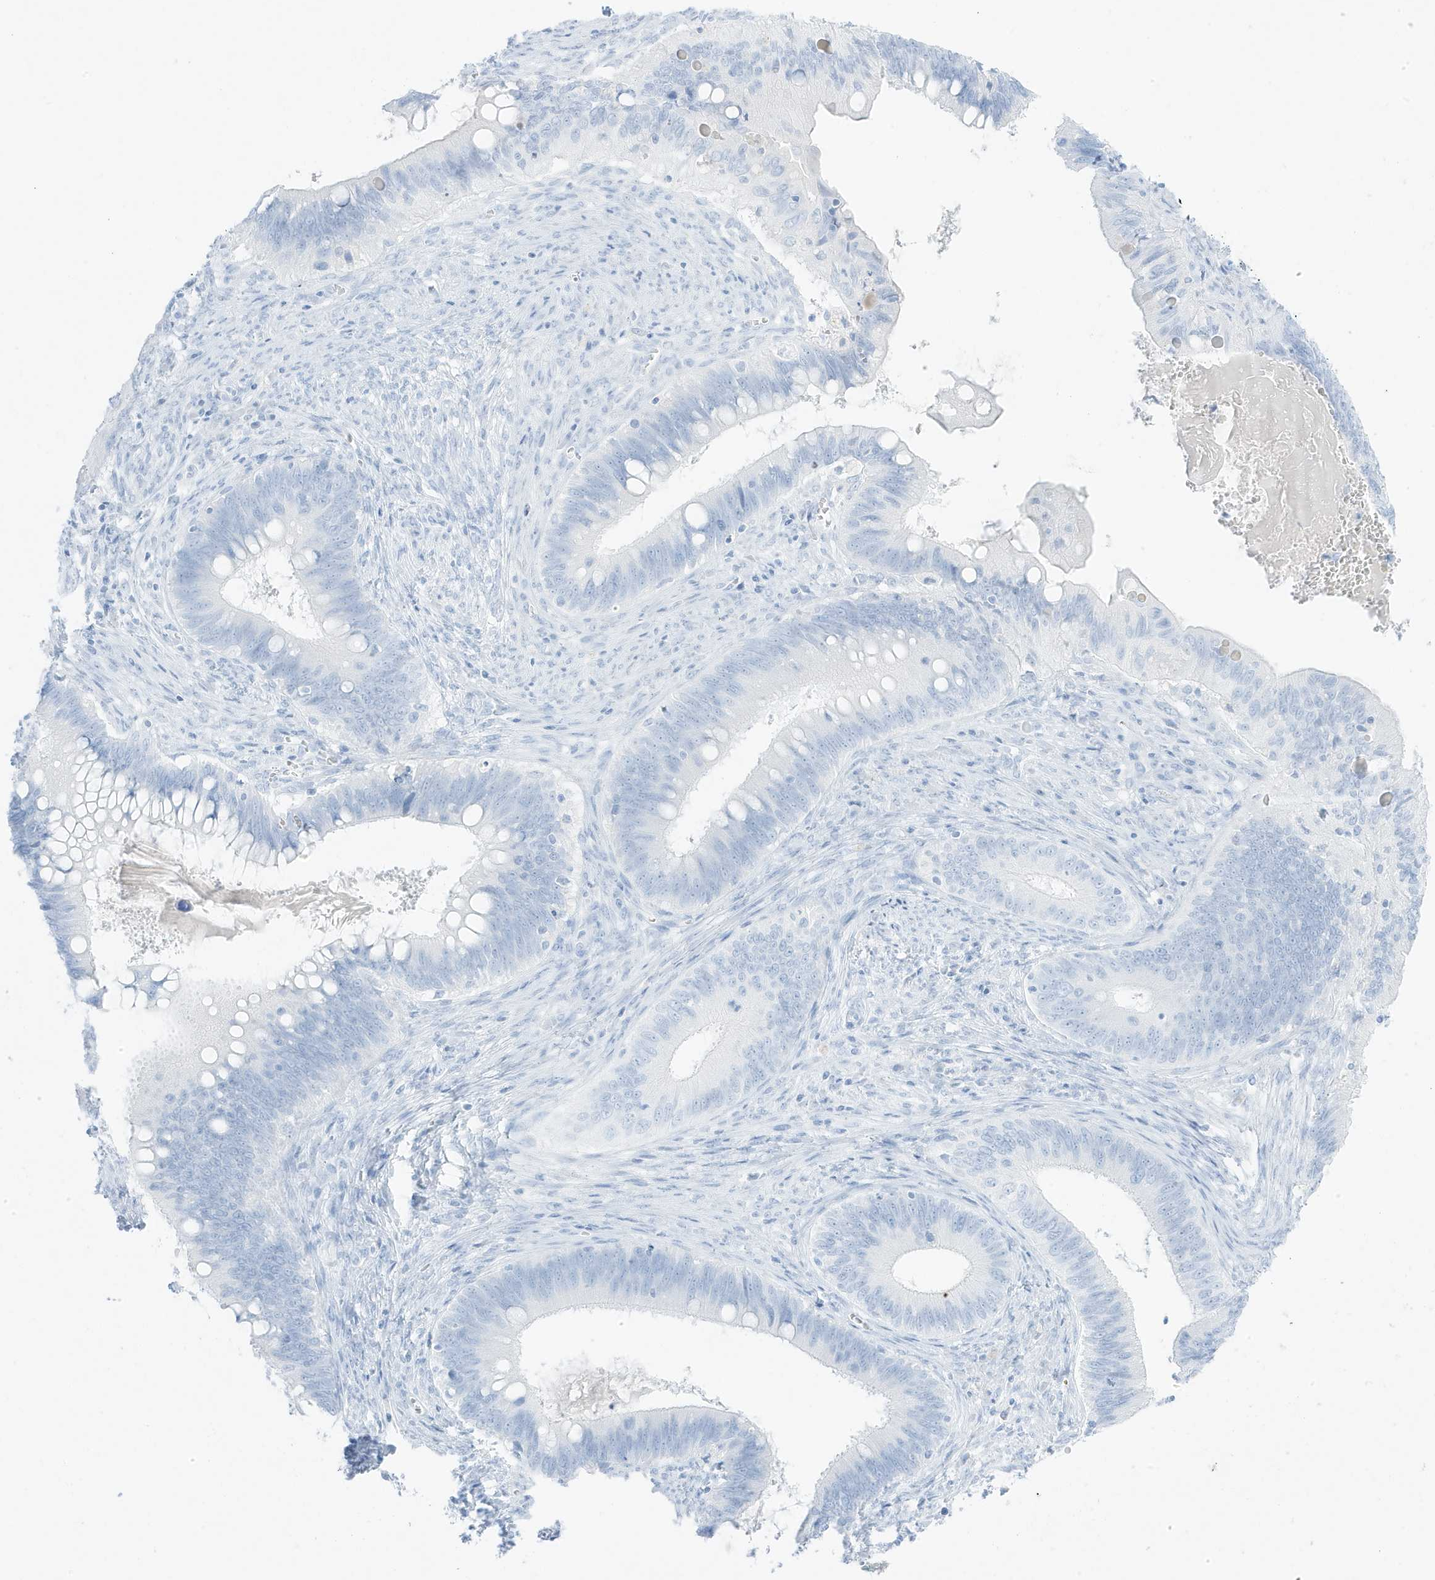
{"staining": {"intensity": "negative", "quantity": "none", "location": "none"}, "tissue": "cervical cancer", "cell_type": "Tumor cells", "image_type": "cancer", "snomed": [{"axis": "morphology", "description": "Adenocarcinoma, NOS"}, {"axis": "topography", "description": "Cervix"}], "caption": "Human cervical adenocarcinoma stained for a protein using immunohistochemistry (IHC) demonstrates no expression in tumor cells.", "gene": "SLC22A13", "patient": {"sex": "female", "age": 42}}